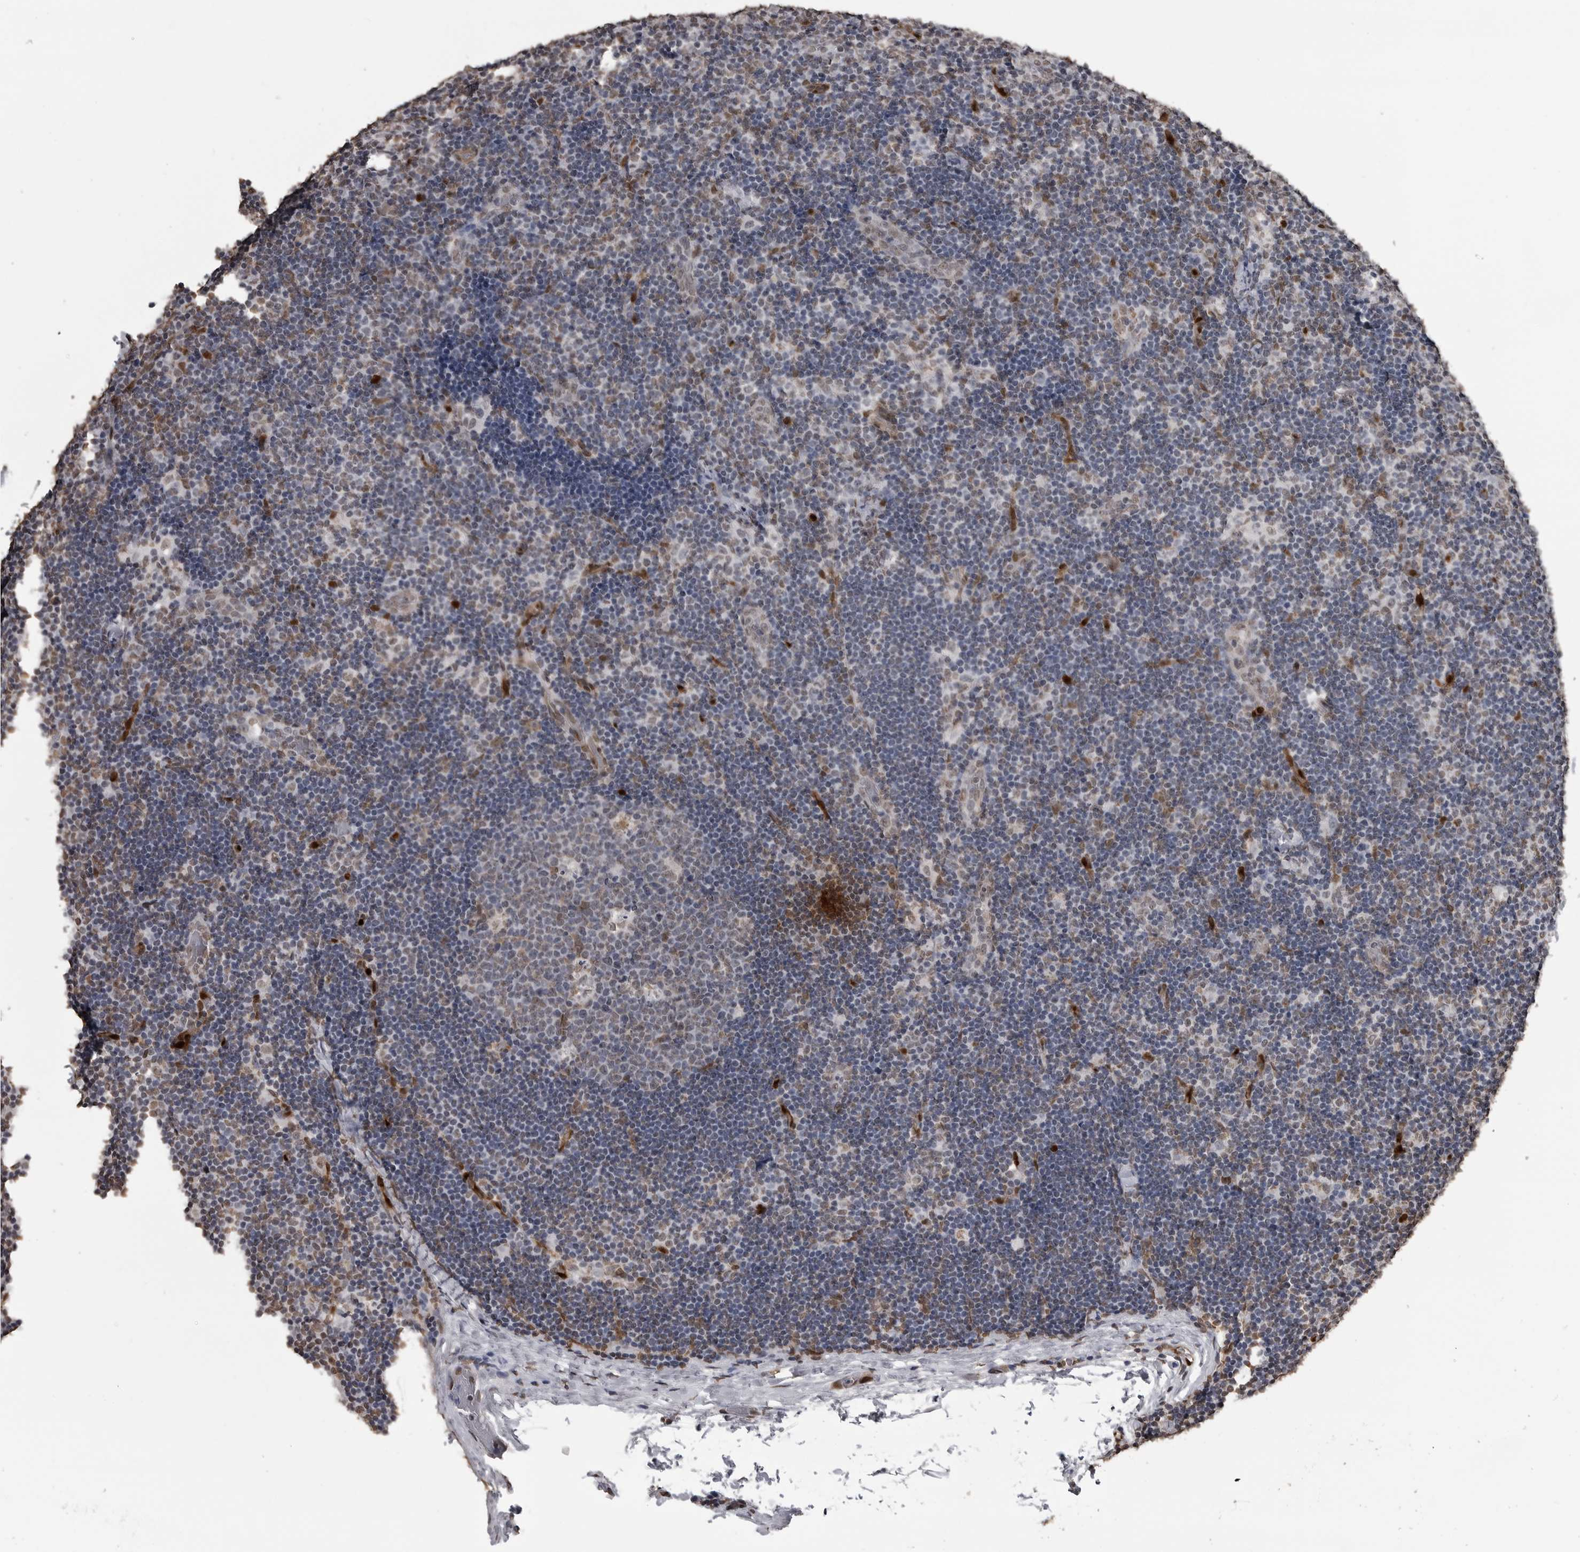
{"staining": {"intensity": "weak", "quantity": "25%-75%", "location": "nuclear"}, "tissue": "lymph node", "cell_type": "Germinal center cells", "image_type": "normal", "snomed": [{"axis": "morphology", "description": "Normal tissue, NOS"}, {"axis": "topography", "description": "Lymph node"}], "caption": "Brown immunohistochemical staining in benign human lymph node shows weak nuclear positivity in about 25%-75% of germinal center cells.", "gene": "SMAD2", "patient": {"sex": "female", "age": 22}}